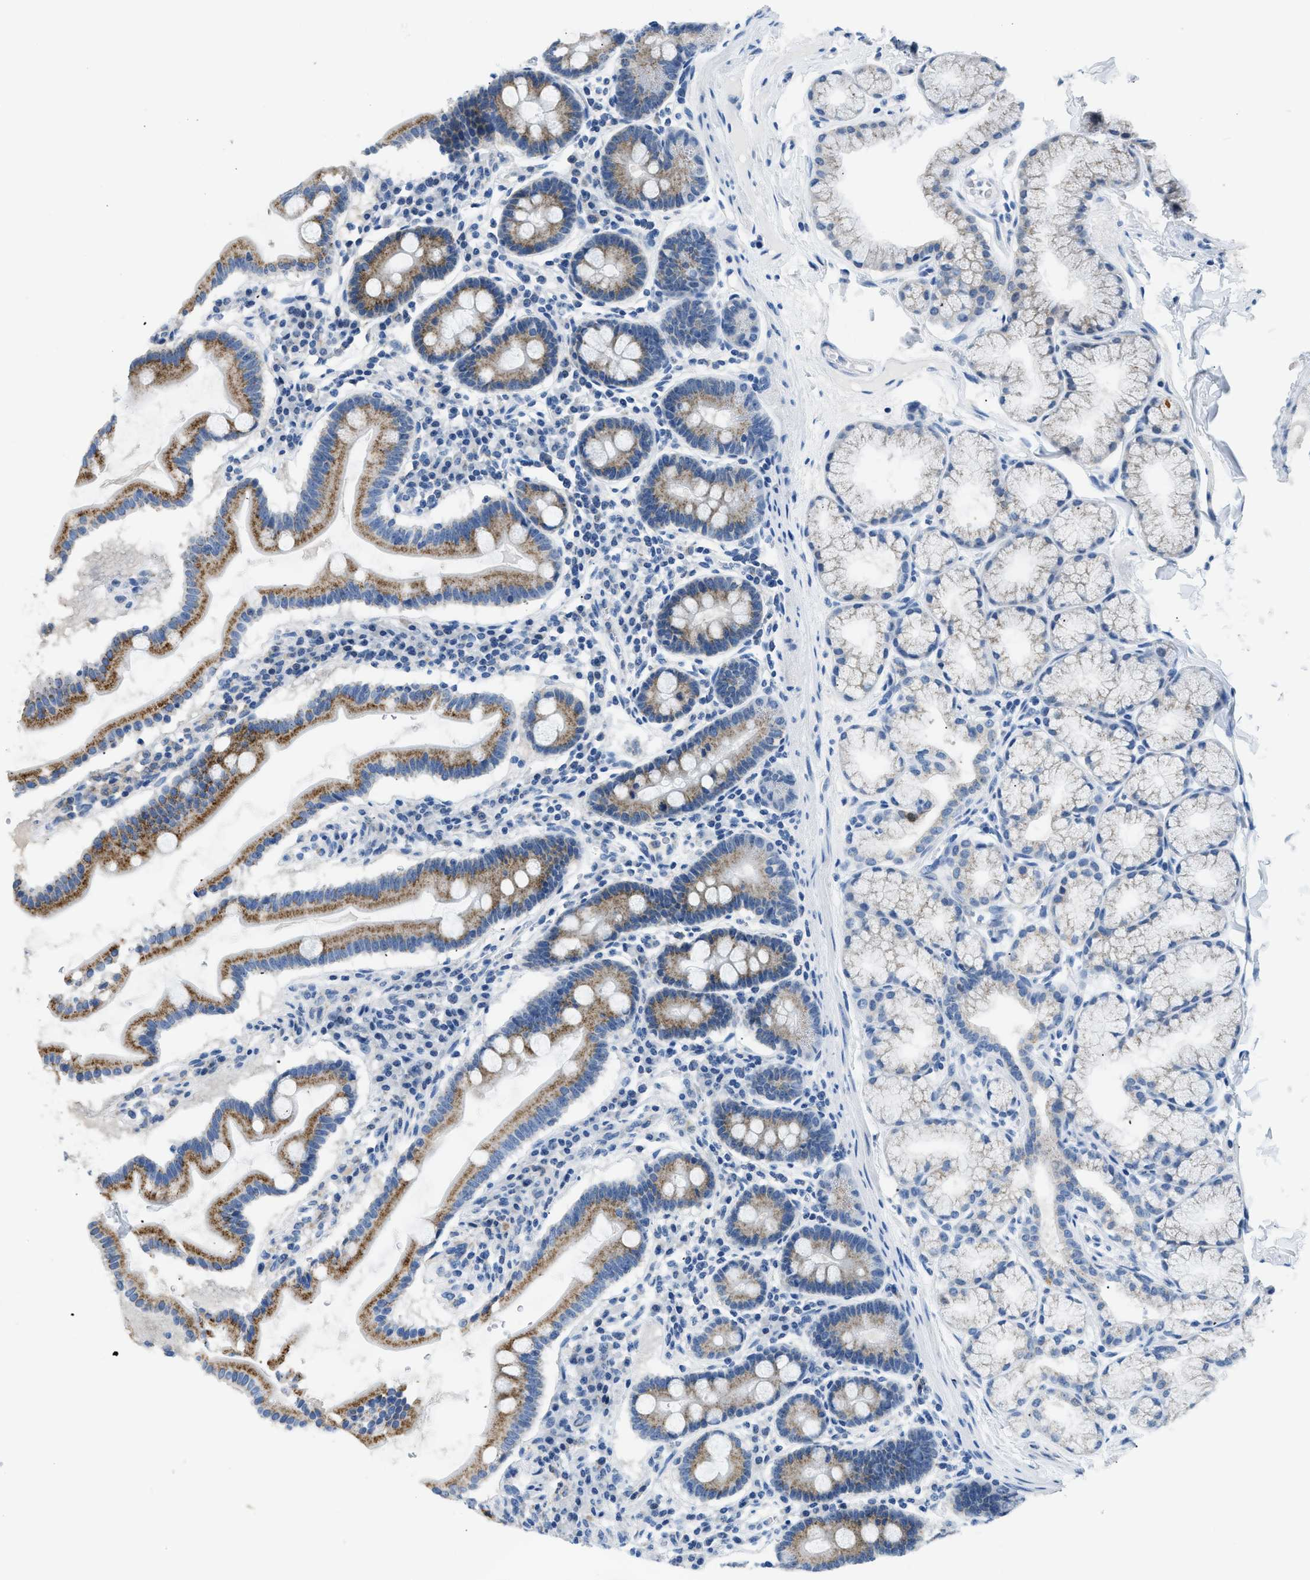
{"staining": {"intensity": "moderate", "quantity": ">75%", "location": "cytoplasmic/membranous"}, "tissue": "duodenum", "cell_type": "Glandular cells", "image_type": "normal", "snomed": [{"axis": "morphology", "description": "Normal tissue, NOS"}, {"axis": "topography", "description": "Duodenum"}], "caption": "Moderate cytoplasmic/membranous staining is present in about >75% of glandular cells in normal duodenum. The protein of interest is shown in brown color, while the nuclei are stained blue.", "gene": "TOMM34", "patient": {"sex": "male", "age": 50}}